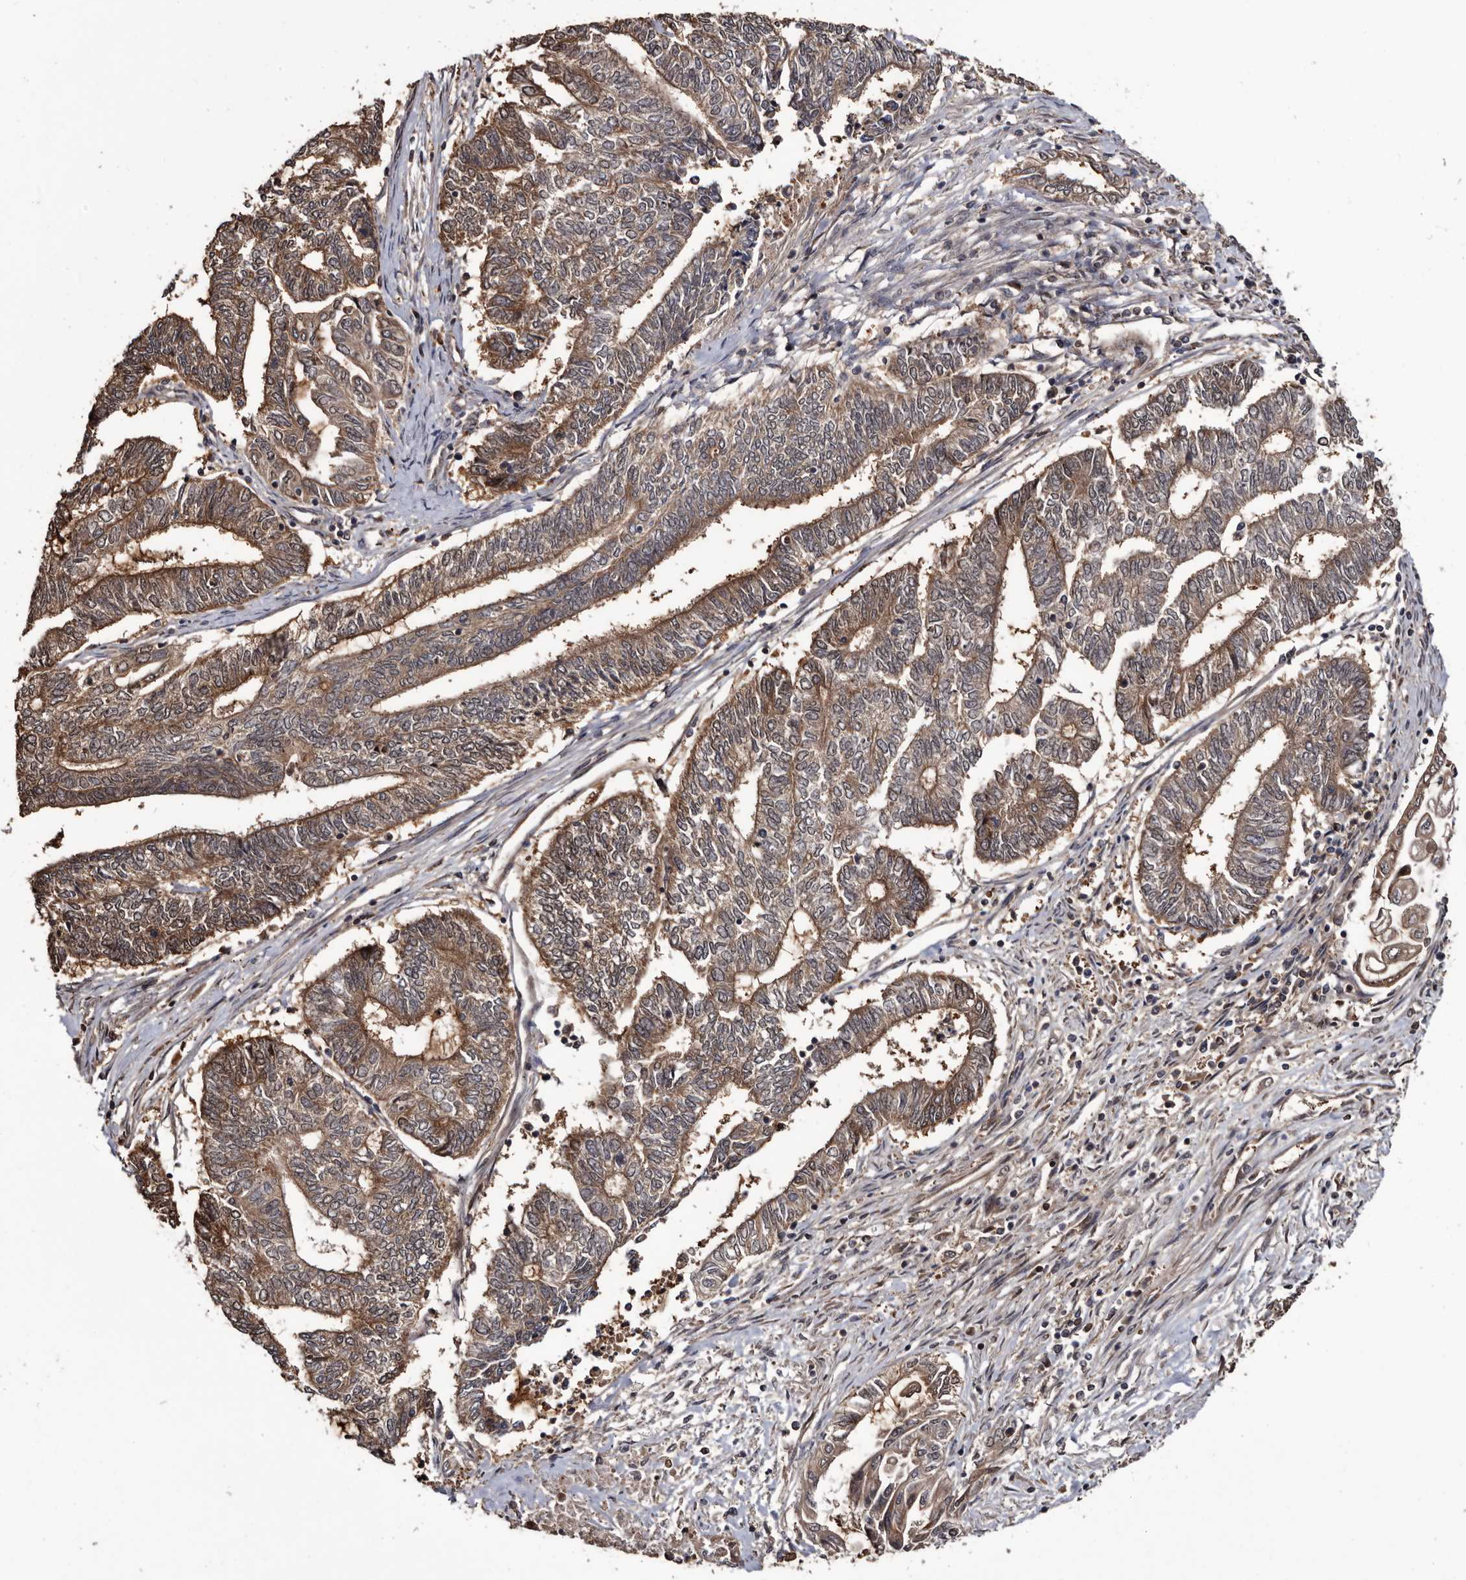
{"staining": {"intensity": "moderate", "quantity": ">75%", "location": "cytoplasmic/membranous"}, "tissue": "endometrial cancer", "cell_type": "Tumor cells", "image_type": "cancer", "snomed": [{"axis": "morphology", "description": "Adenocarcinoma, NOS"}, {"axis": "topography", "description": "Uterus"}, {"axis": "topography", "description": "Endometrium"}], "caption": "This image reveals immunohistochemistry (IHC) staining of human adenocarcinoma (endometrial), with medium moderate cytoplasmic/membranous staining in about >75% of tumor cells.", "gene": "TTI2", "patient": {"sex": "female", "age": 70}}